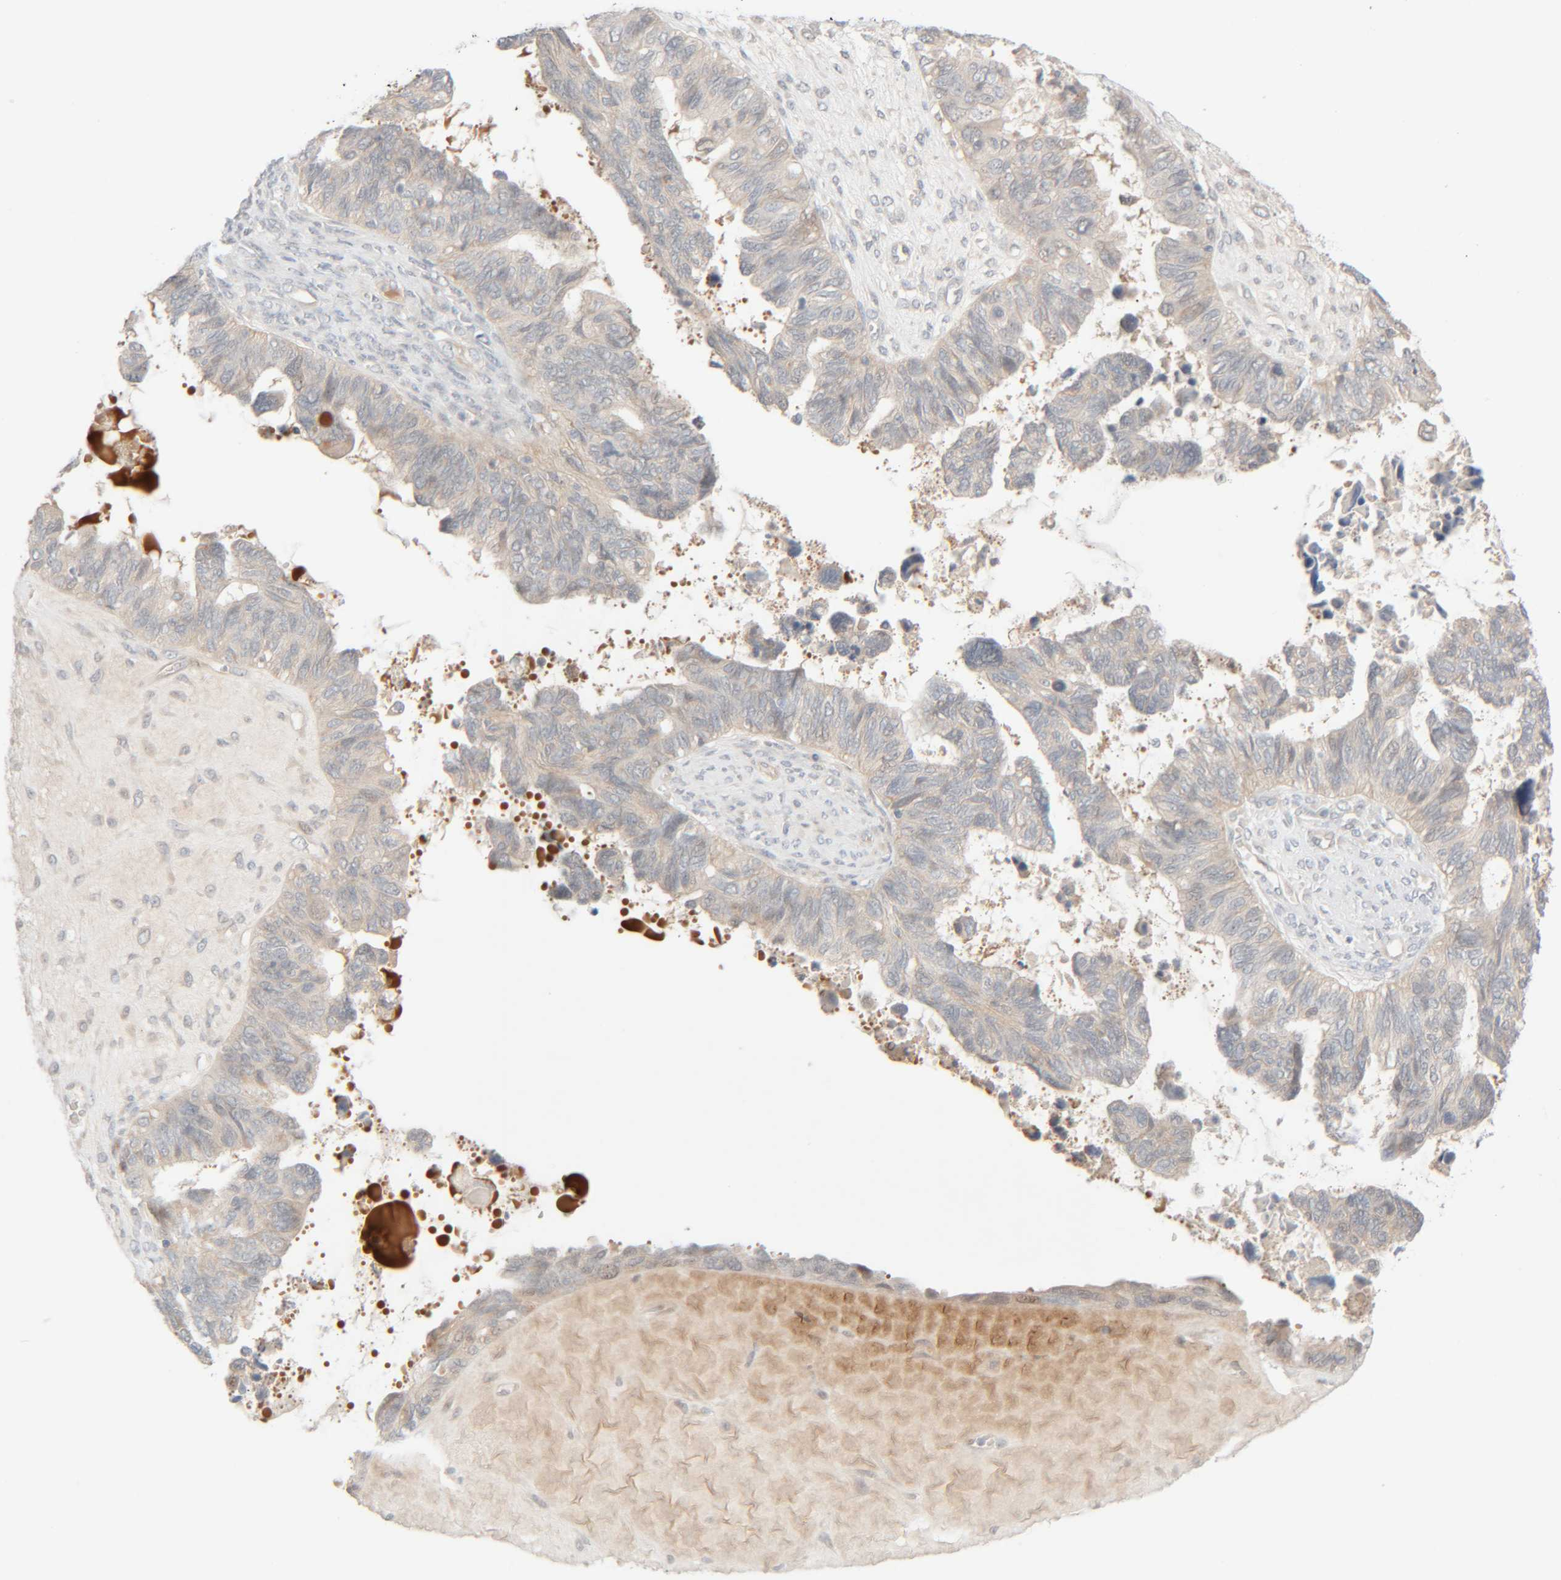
{"staining": {"intensity": "weak", "quantity": "<25%", "location": "cytoplasmic/membranous"}, "tissue": "ovarian cancer", "cell_type": "Tumor cells", "image_type": "cancer", "snomed": [{"axis": "morphology", "description": "Cystadenocarcinoma, serous, NOS"}, {"axis": "topography", "description": "Ovary"}], "caption": "An IHC micrograph of ovarian cancer (serous cystadenocarcinoma) is shown. There is no staining in tumor cells of ovarian cancer (serous cystadenocarcinoma).", "gene": "CHKA", "patient": {"sex": "female", "age": 79}}